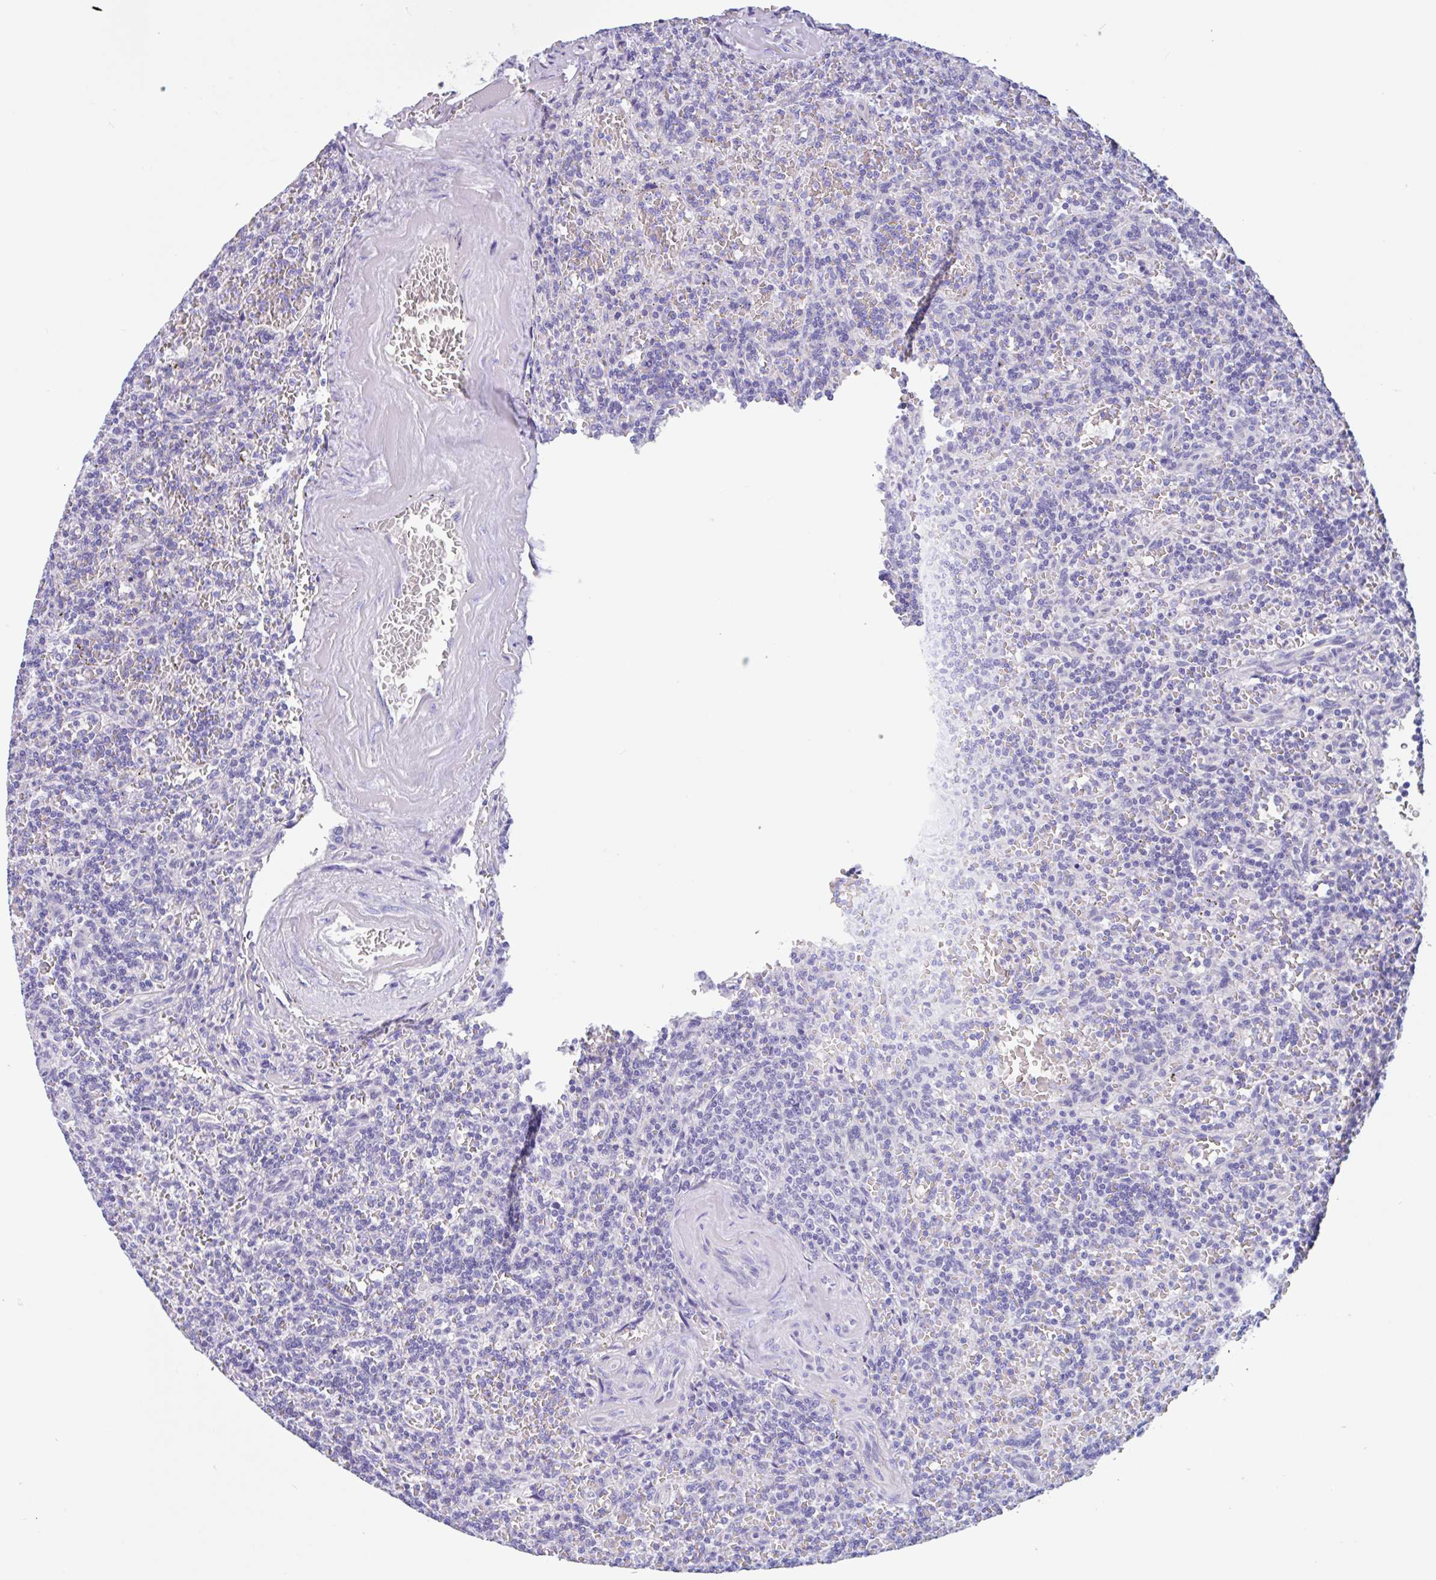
{"staining": {"intensity": "negative", "quantity": "none", "location": "none"}, "tissue": "lymphoma", "cell_type": "Tumor cells", "image_type": "cancer", "snomed": [{"axis": "morphology", "description": "Malignant lymphoma, non-Hodgkin's type, Low grade"}, {"axis": "topography", "description": "Spleen"}], "caption": "An immunohistochemistry (IHC) micrograph of malignant lymphoma, non-Hodgkin's type (low-grade) is shown. There is no staining in tumor cells of malignant lymphoma, non-Hodgkin's type (low-grade).", "gene": "OR6N2", "patient": {"sex": "male", "age": 73}}